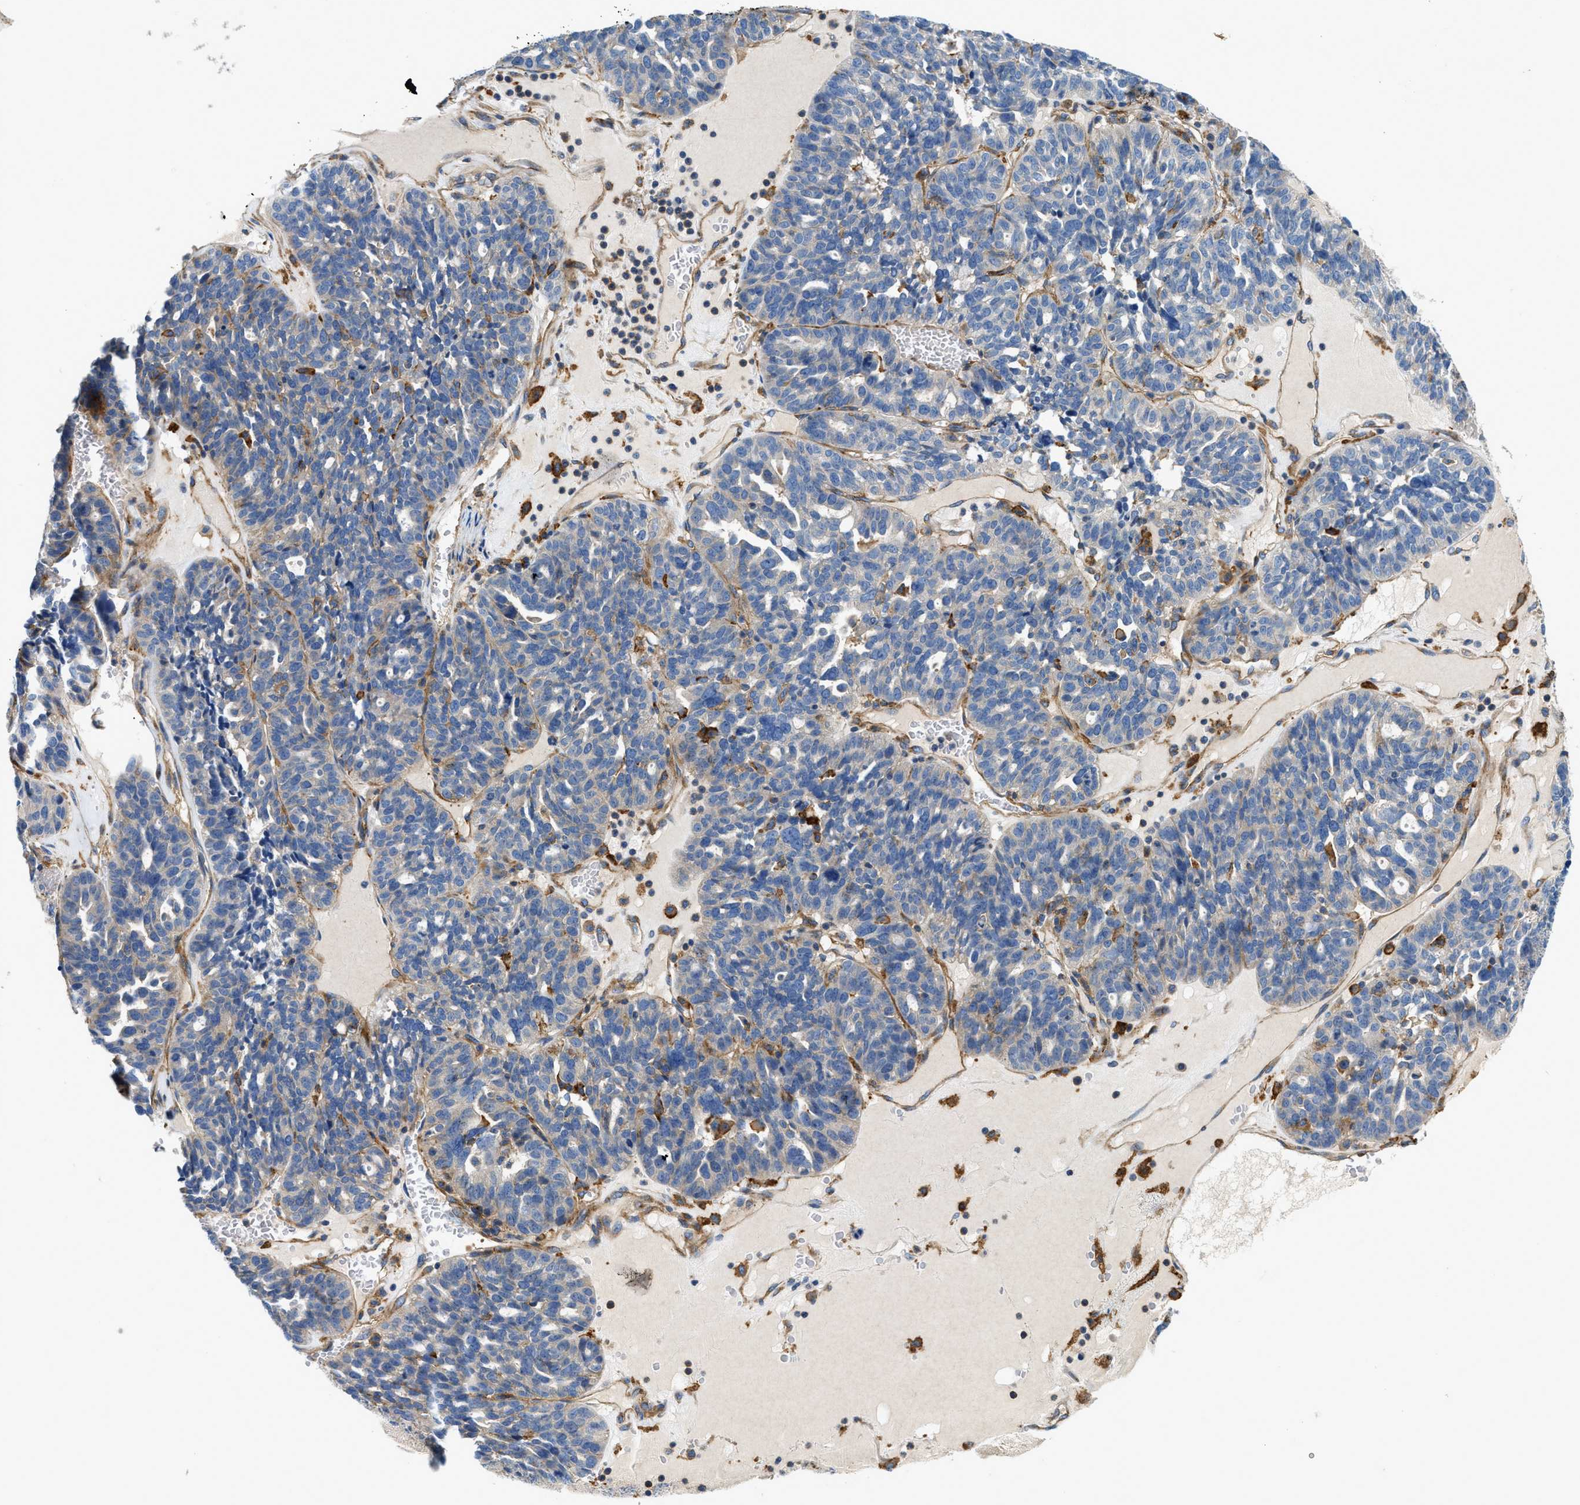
{"staining": {"intensity": "negative", "quantity": "none", "location": "none"}, "tissue": "ovarian cancer", "cell_type": "Tumor cells", "image_type": "cancer", "snomed": [{"axis": "morphology", "description": "Cystadenocarcinoma, serous, NOS"}, {"axis": "topography", "description": "Ovary"}], "caption": "Serous cystadenocarcinoma (ovarian) stained for a protein using immunohistochemistry demonstrates no staining tumor cells.", "gene": "NSUN7", "patient": {"sex": "female", "age": 59}}